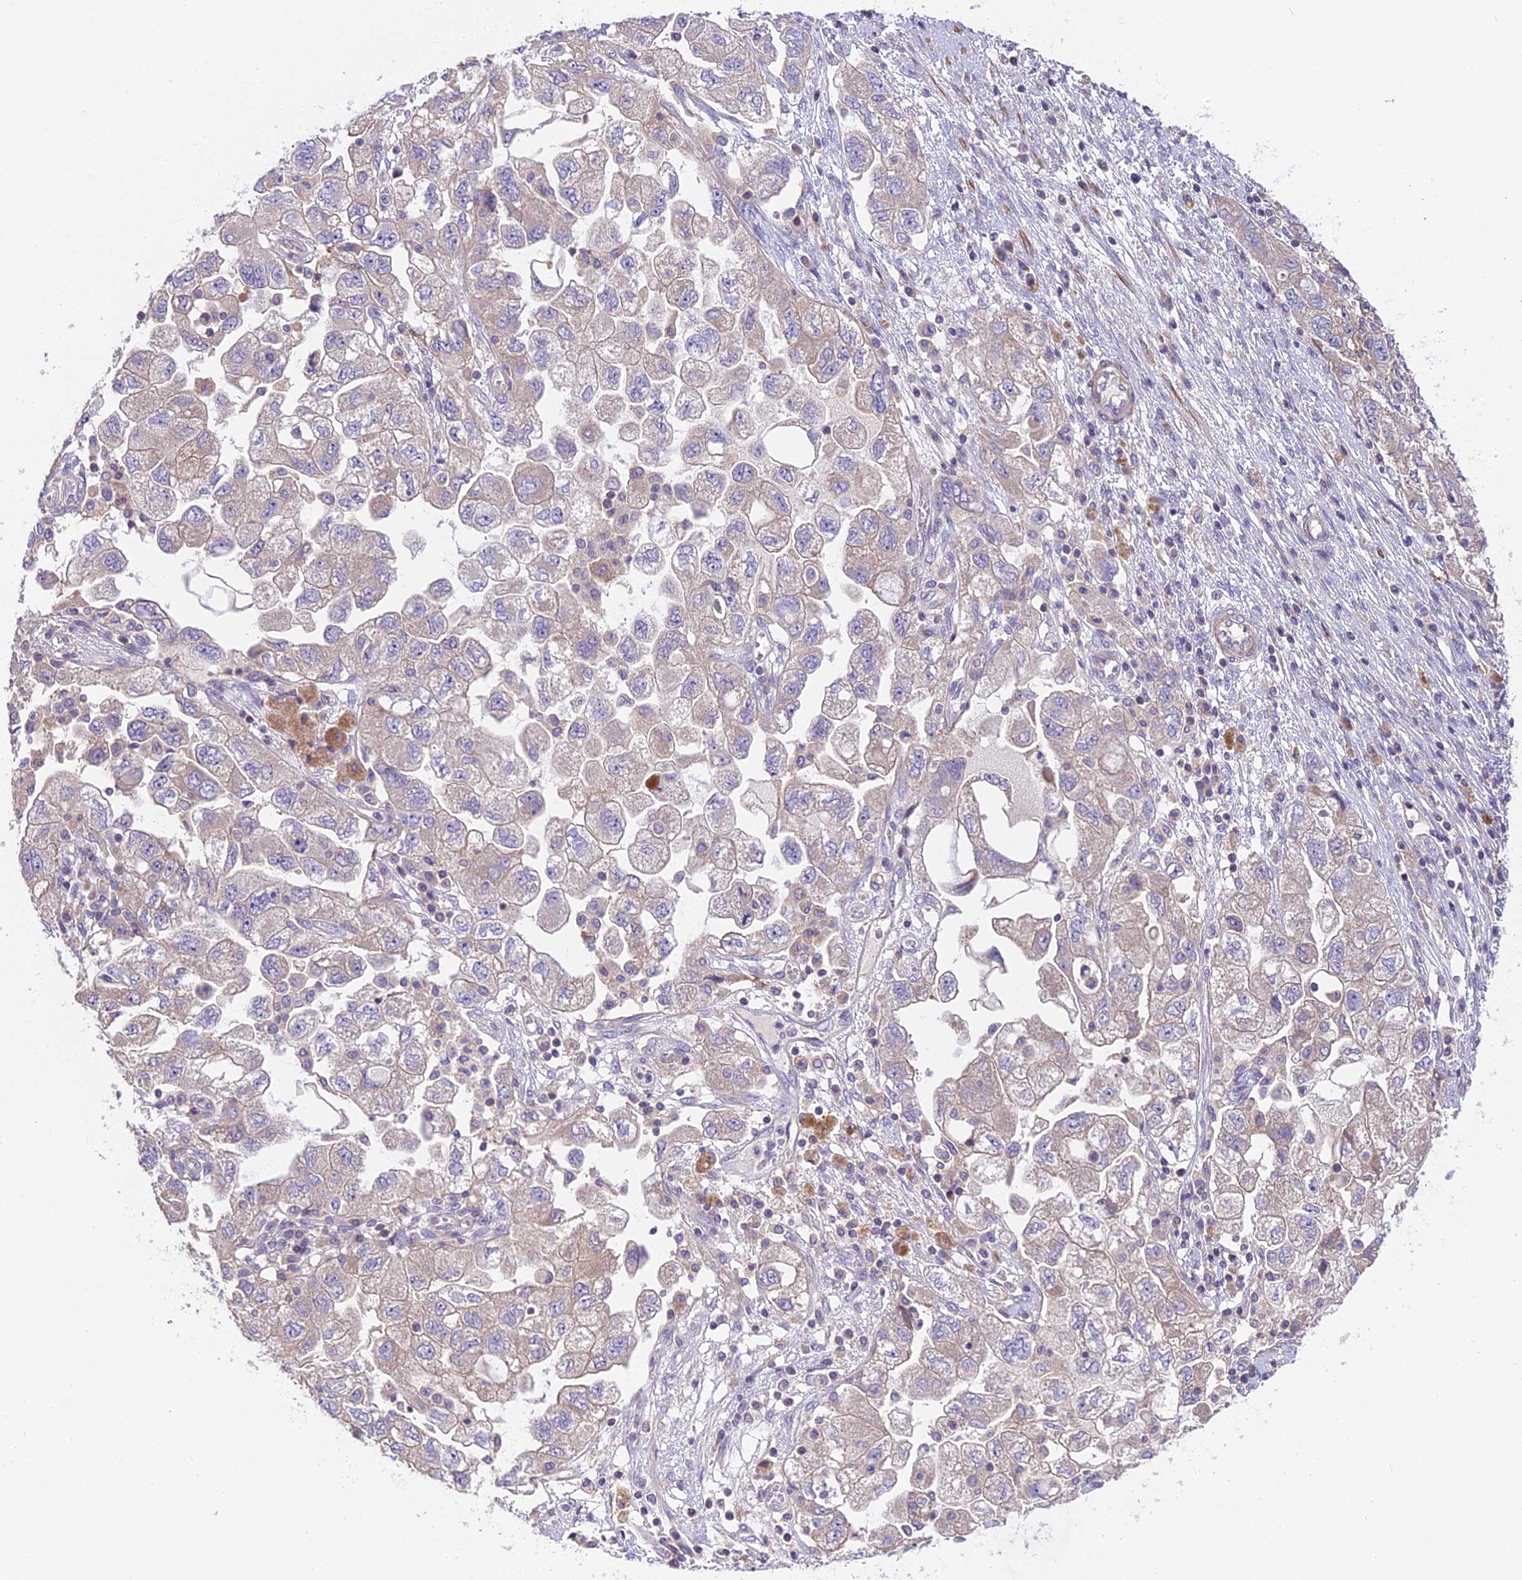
{"staining": {"intensity": "weak", "quantity": "<25%", "location": "cytoplasmic/membranous"}, "tissue": "ovarian cancer", "cell_type": "Tumor cells", "image_type": "cancer", "snomed": [{"axis": "morphology", "description": "Carcinoma, NOS"}, {"axis": "morphology", "description": "Cystadenocarcinoma, serous, NOS"}, {"axis": "topography", "description": "Ovary"}], "caption": "This is a photomicrograph of immunohistochemistry staining of serous cystadenocarcinoma (ovarian), which shows no positivity in tumor cells. (Stains: DAB (3,3'-diaminobenzidine) immunohistochemistry (IHC) with hematoxylin counter stain, Microscopy: brightfield microscopy at high magnification).", "gene": "FAM98C", "patient": {"sex": "female", "age": 69}}